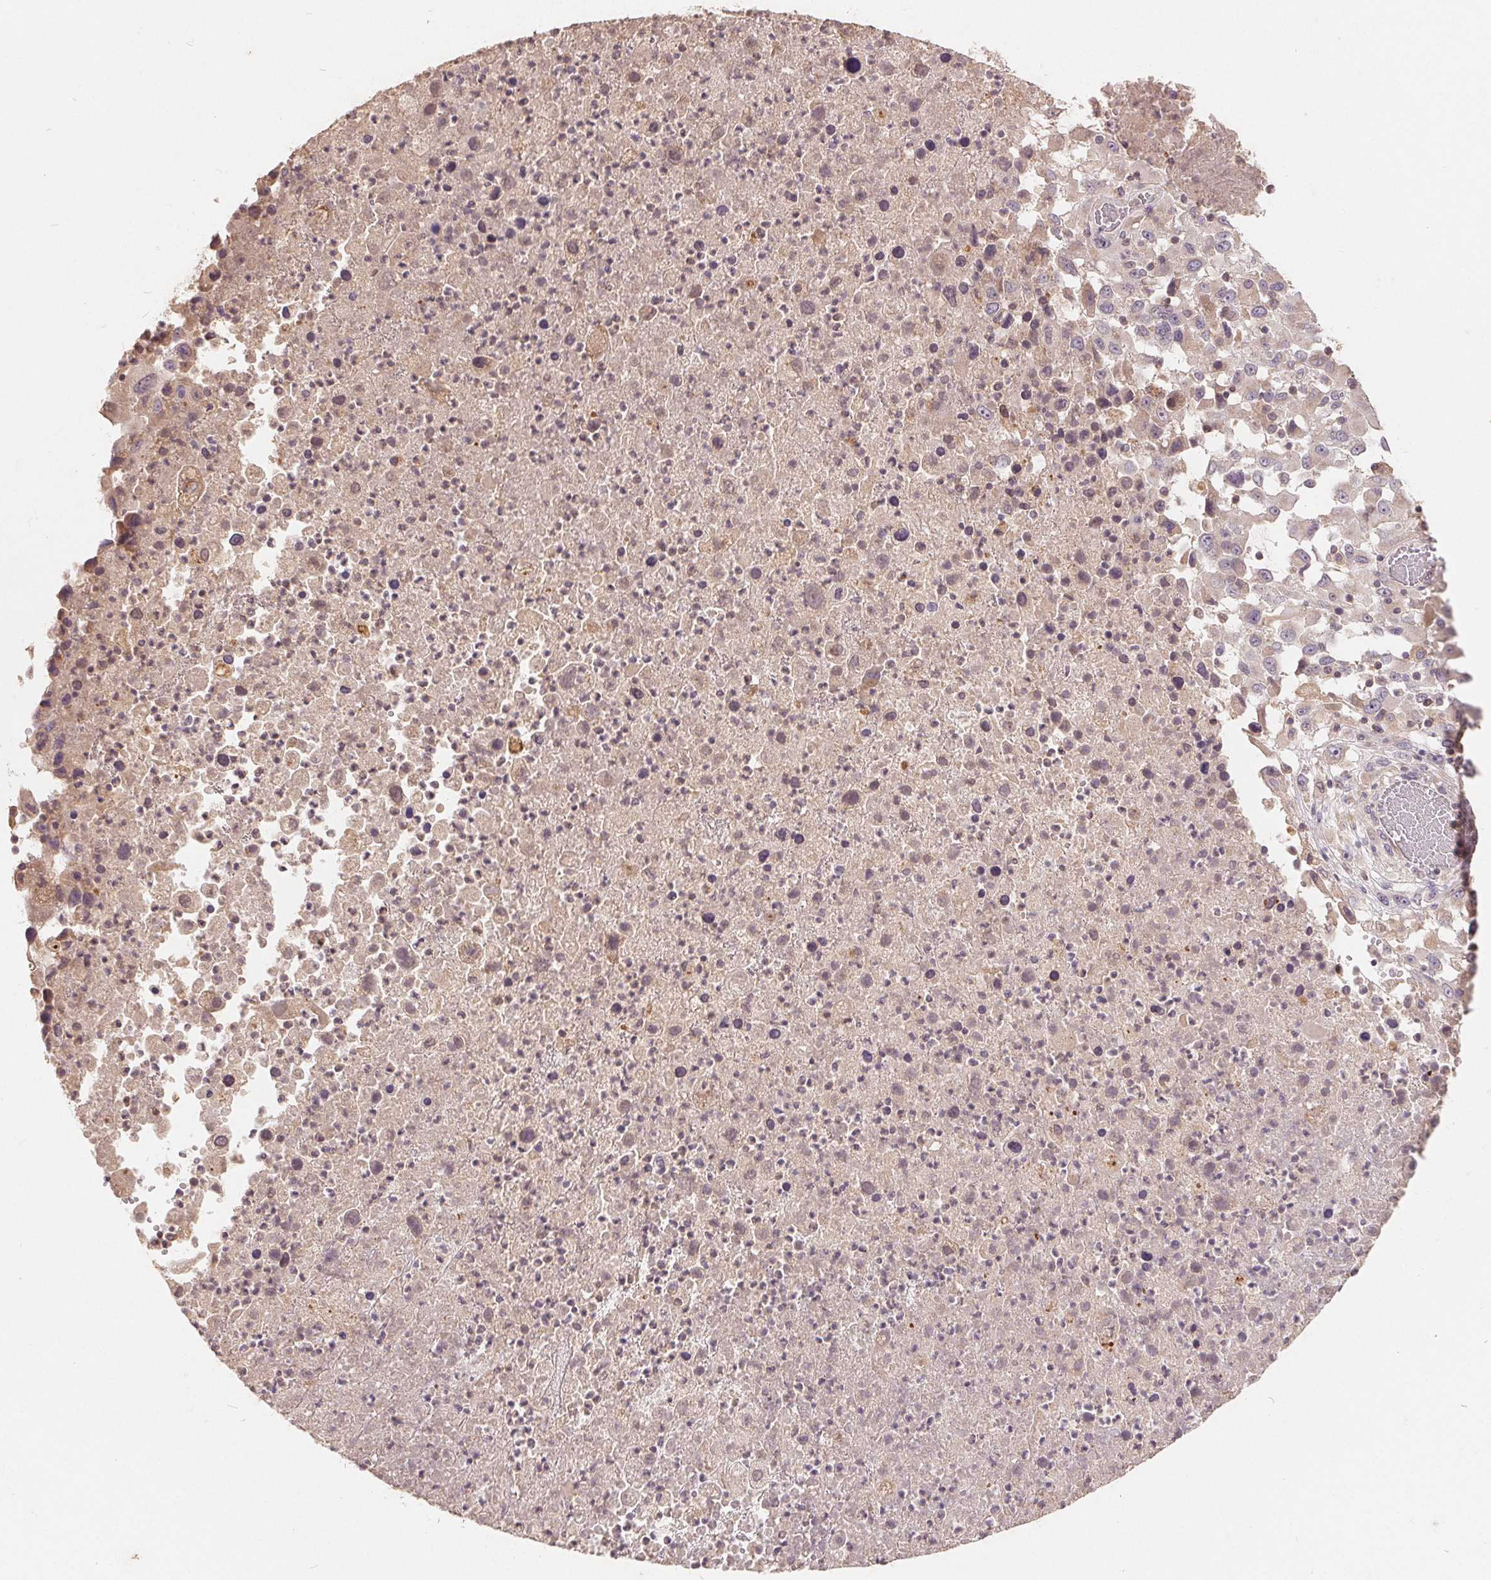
{"staining": {"intensity": "negative", "quantity": "none", "location": "none"}, "tissue": "melanoma", "cell_type": "Tumor cells", "image_type": "cancer", "snomed": [{"axis": "morphology", "description": "Malignant melanoma, Metastatic site"}, {"axis": "topography", "description": "Soft tissue"}], "caption": "Immunohistochemistry (IHC) image of malignant melanoma (metastatic site) stained for a protein (brown), which demonstrates no expression in tumor cells.", "gene": "CDIPT", "patient": {"sex": "male", "age": 50}}